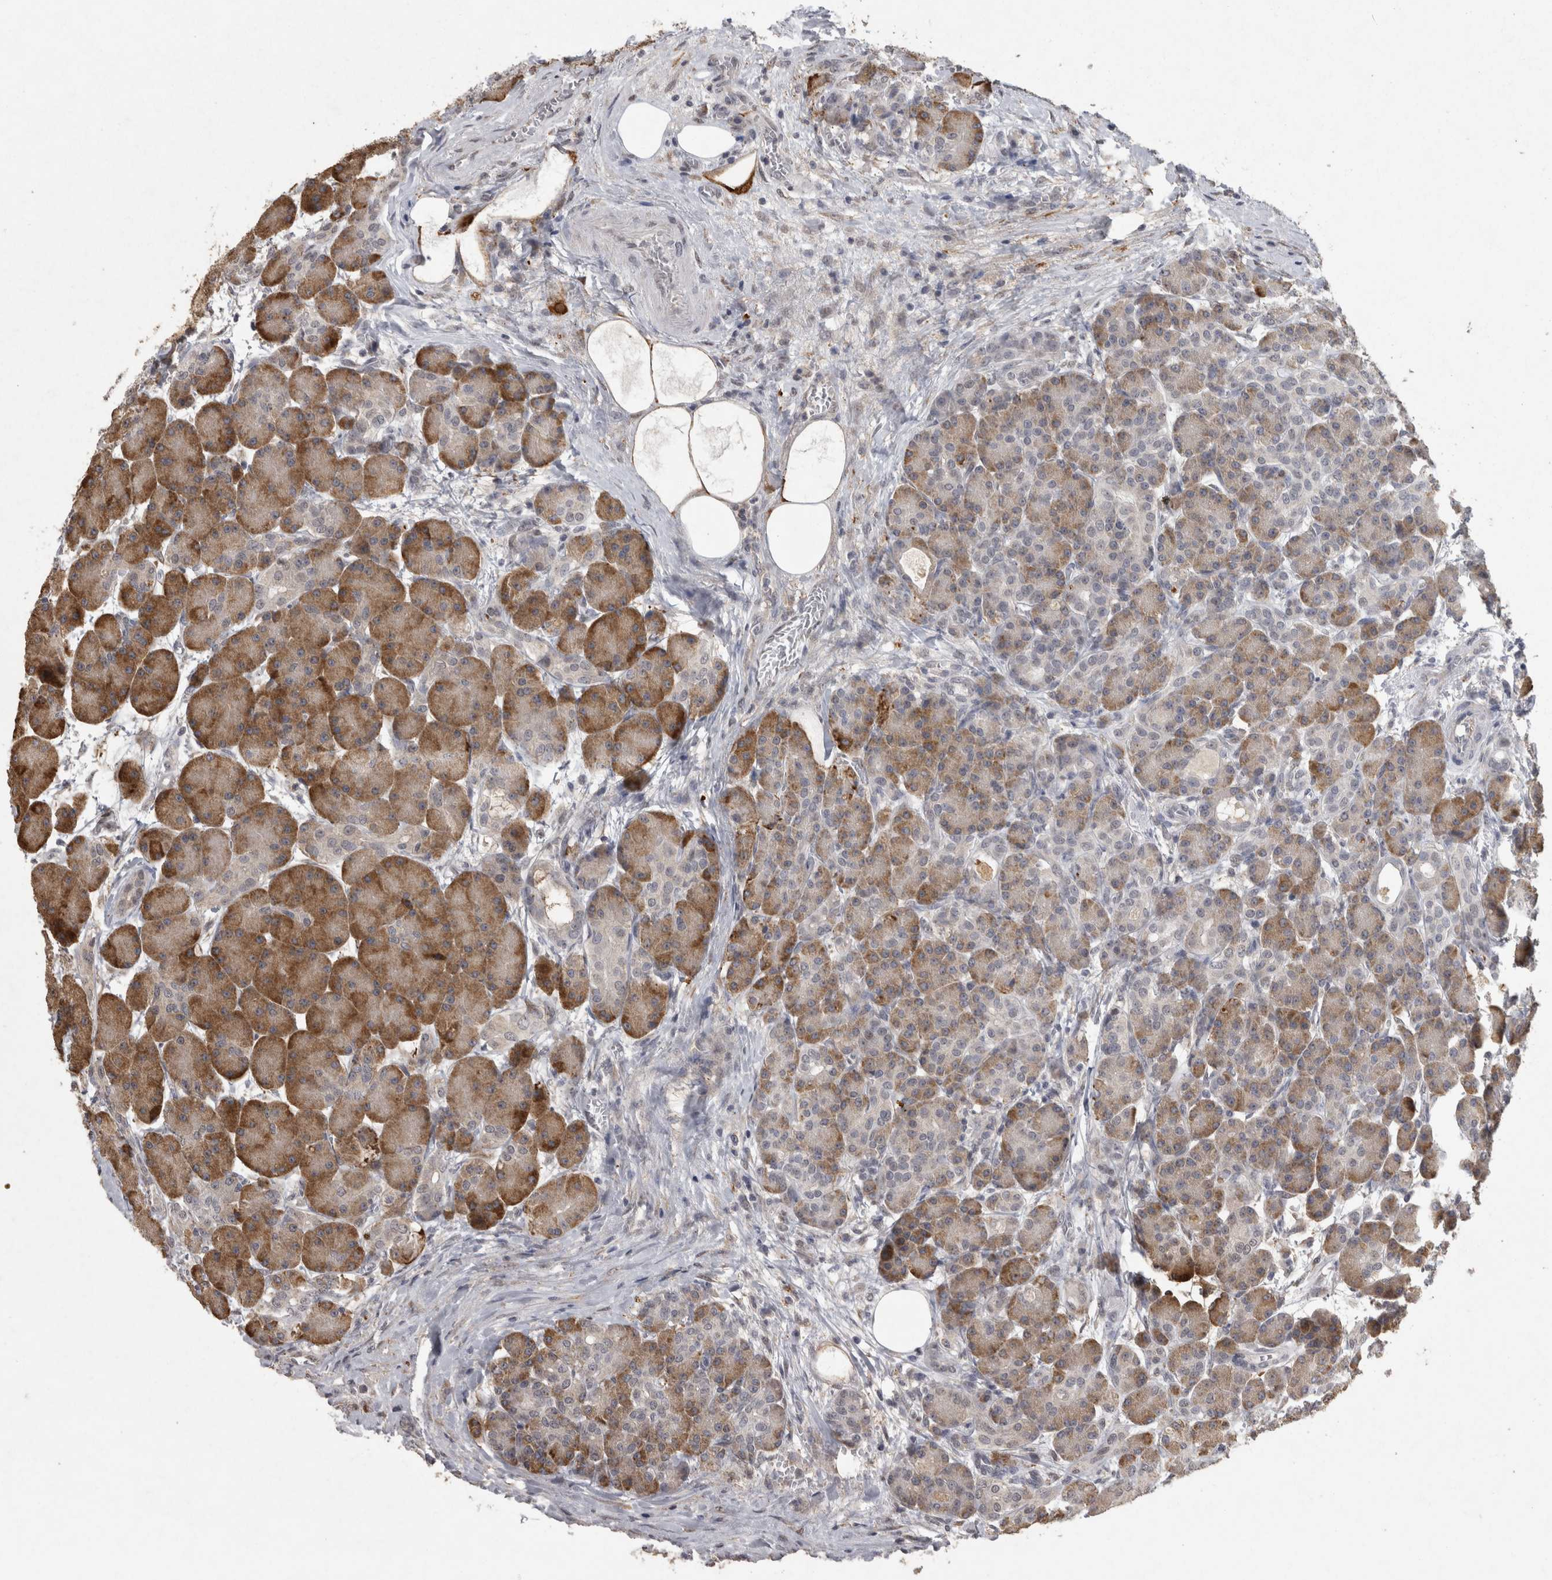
{"staining": {"intensity": "moderate", "quantity": ">75%", "location": "cytoplasmic/membranous"}, "tissue": "pancreas", "cell_type": "Exocrine glandular cells", "image_type": "normal", "snomed": [{"axis": "morphology", "description": "Normal tissue, NOS"}, {"axis": "topography", "description": "Pancreas"}], "caption": "A brown stain labels moderate cytoplasmic/membranous staining of a protein in exocrine glandular cells of benign human pancreas. The staining was performed using DAB to visualize the protein expression in brown, while the nuclei were stained in blue with hematoxylin (Magnification: 20x).", "gene": "MEP1A", "patient": {"sex": "male", "age": 63}}